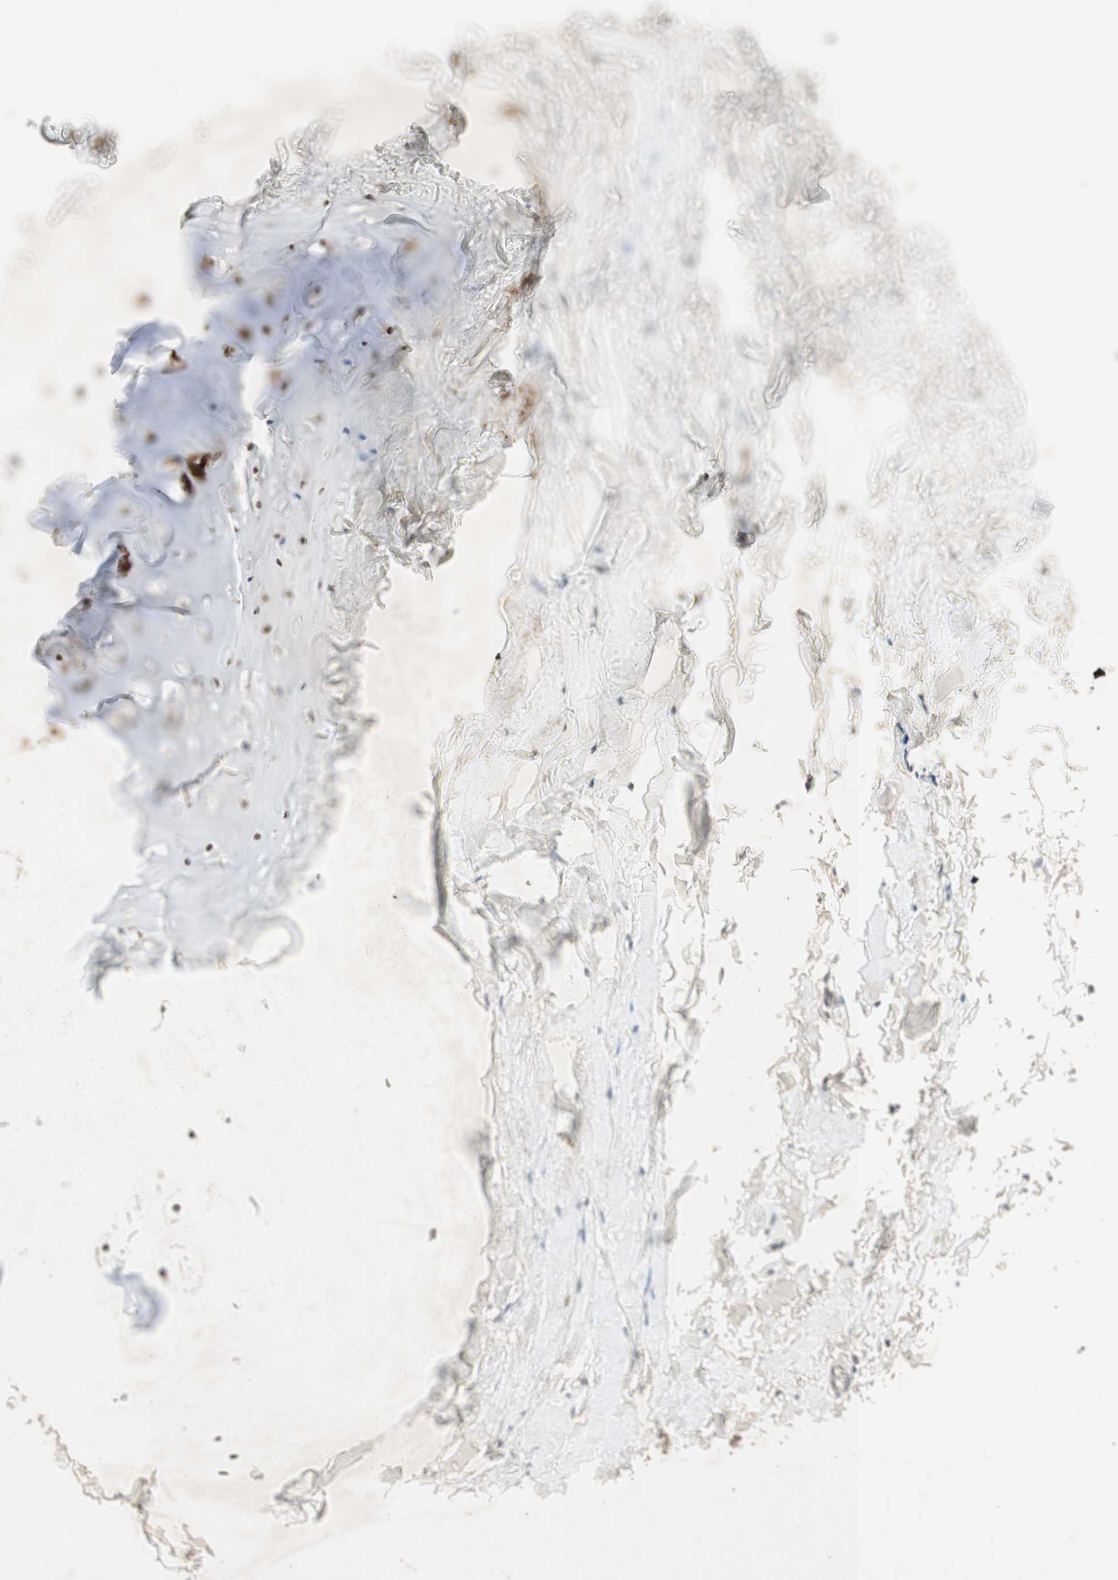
{"staining": {"intensity": "moderate", "quantity": "25%-75%", "location": "nuclear"}, "tissue": "soft tissue", "cell_type": "Chondrocytes", "image_type": "normal", "snomed": [{"axis": "morphology", "description": "Normal tissue, NOS"}, {"axis": "topography", "description": "Bronchus"}], "caption": "Unremarkable soft tissue demonstrates moderate nuclear positivity in about 25%-75% of chondrocytes The staining was performed using DAB, with brown indicating positive protein expression. Nuclei are stained blue with hematoxylin..", "gene": "GLI1", "patient": {"sex": "female", "age": 73}}